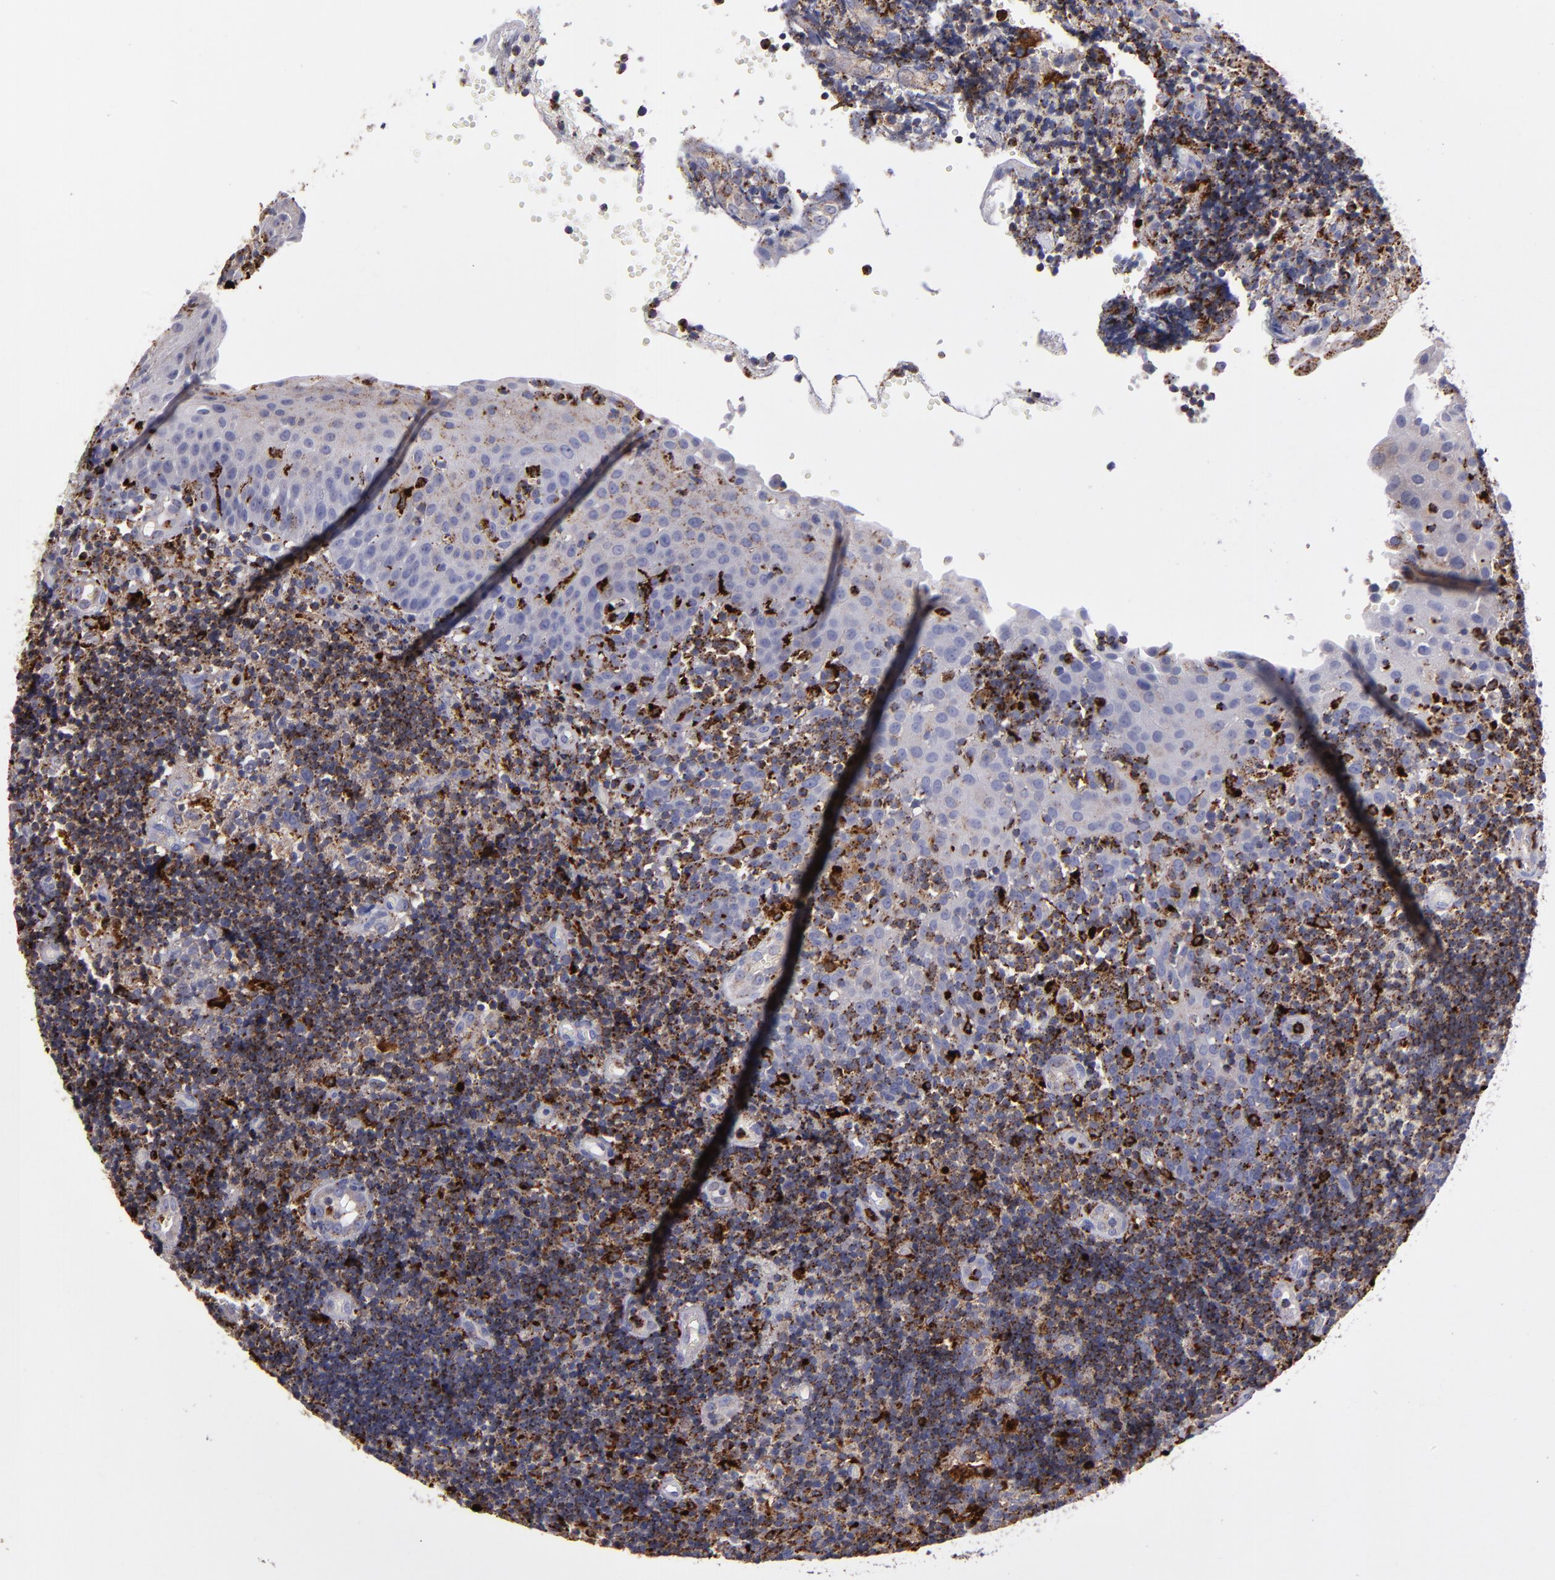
{"staining": {"intensity": "strong", "quantity": "<25%", "location": "cytoplasmic/membranous"}, "tissue": "tonsil", "cell_type": "Germinal center cells", "image_type": "normal", "snomed": [{"axis": "morphology", "description": "Normal tissue, NOS"}, {"axis": "topography", "description": "Tonsil"}], "caption": "Protein expression analysis of benign tonsil demonstrates strong cytoplasmic/membranous expression in approximately <25% of germinal center cells. The staining is performed using DAB brown chromogen to label protein expression. The nuclei are counter-stained blue using hematoxylin.", "gene": "CTSS", "patient": {"sex": "female", "age": 40}}